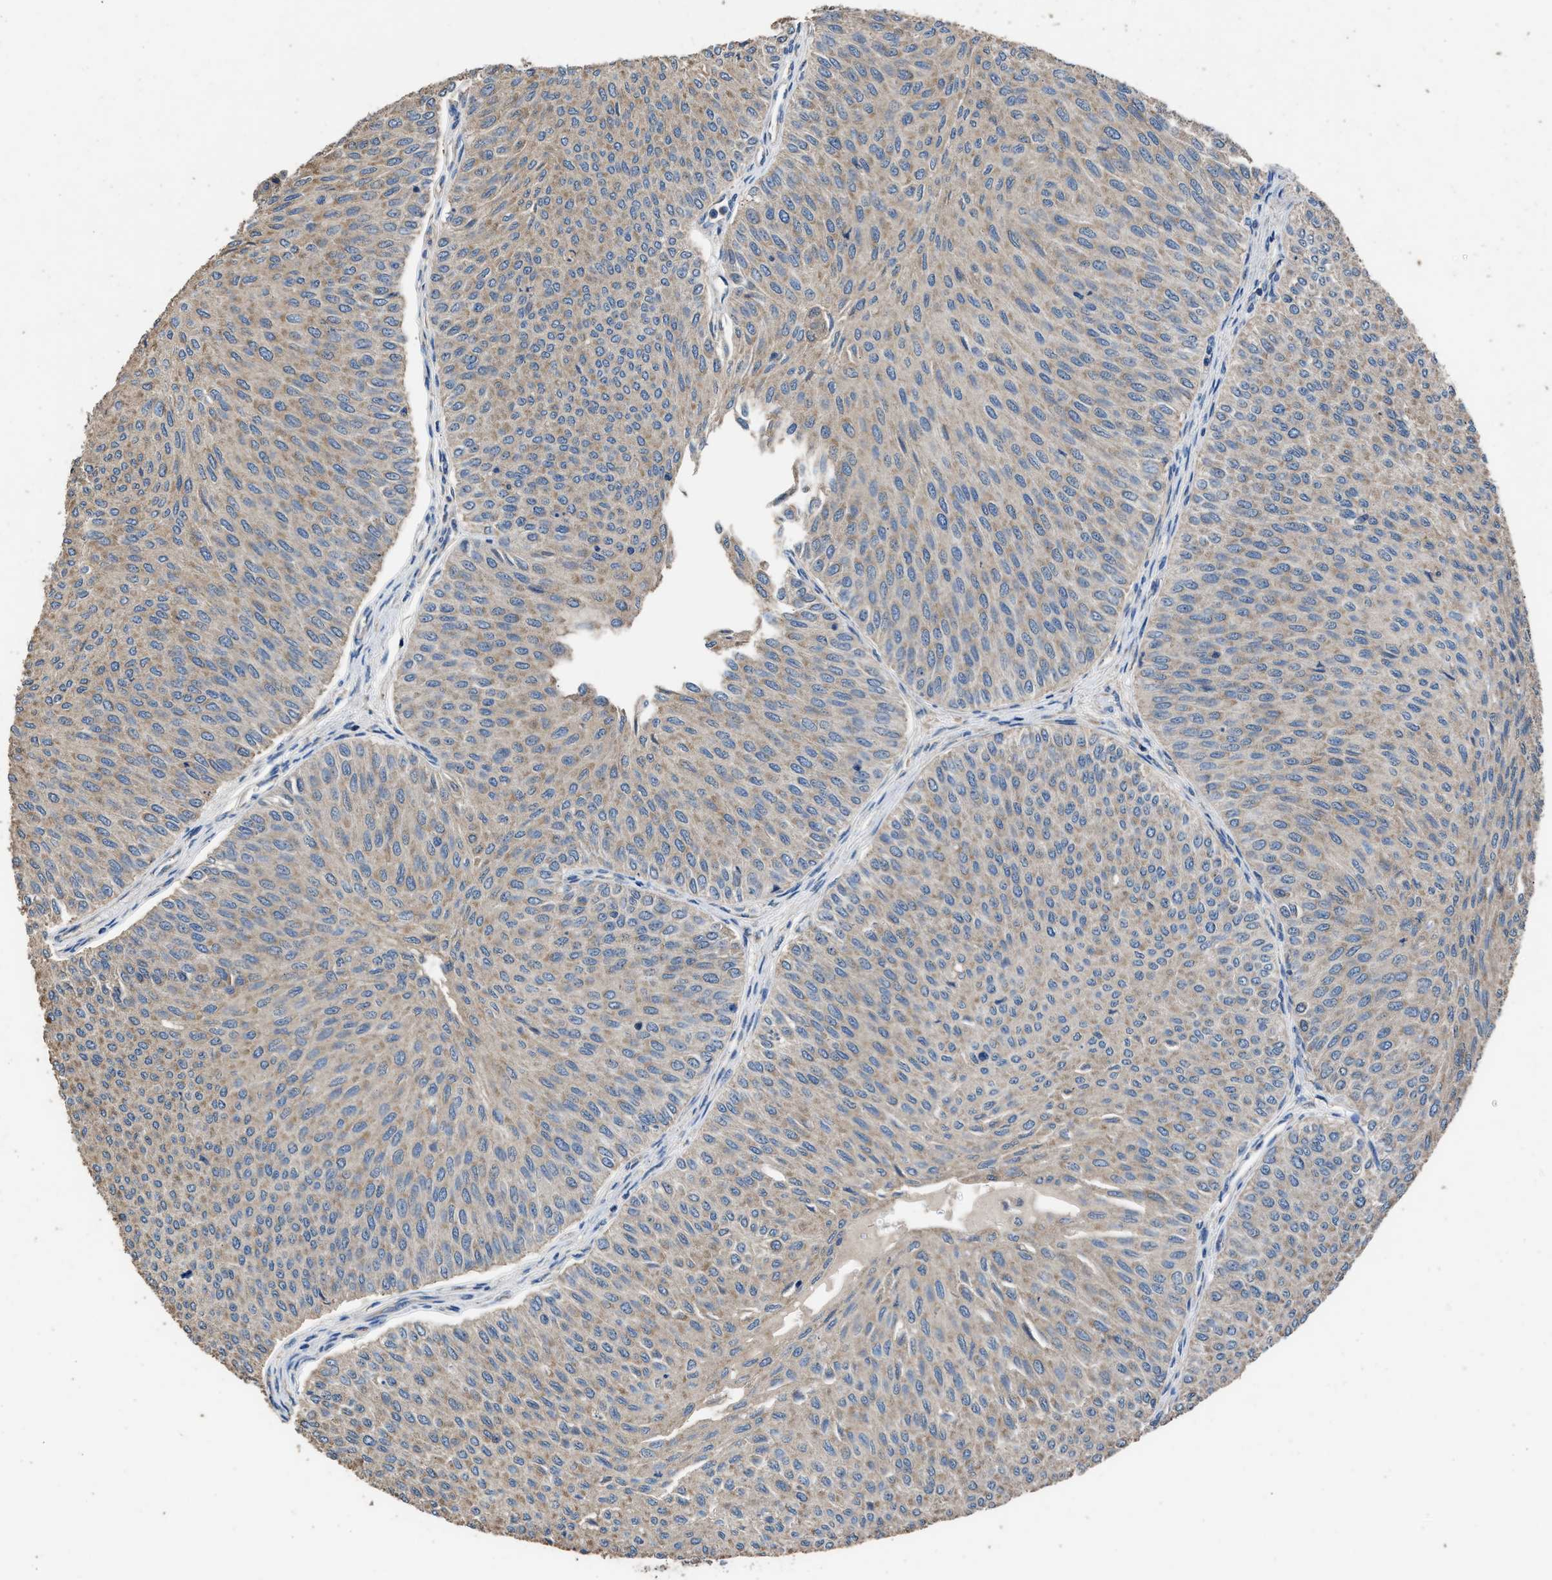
{"staining": {"intensity": "weak", "quantity": ">75%", "location": "cytoplasmic/membranous"}, "tissue": "urothelial cancer", "cell_type": "Tumor cells", "image_type": "cancer", "snomed": [{"axis": "morphology", "description": "Urothelial carcinoma, Low grade"}, {"axis": "topography", "description": "Urinary bladder"}], "caption": "Immunohistochemistry (IHC) micrograph of neoplastic tissue: human low-grade urothelial carcinoma stained using immunohistochemistry demonstrates low levels of weak protein expression localized specifically in the cytoplasmic/membranous of tumor cells, appearing as a cytoplasmic/membranous brown color.", "gene": "ITSN1", "patient": {"sex": "male", "age": 78}}